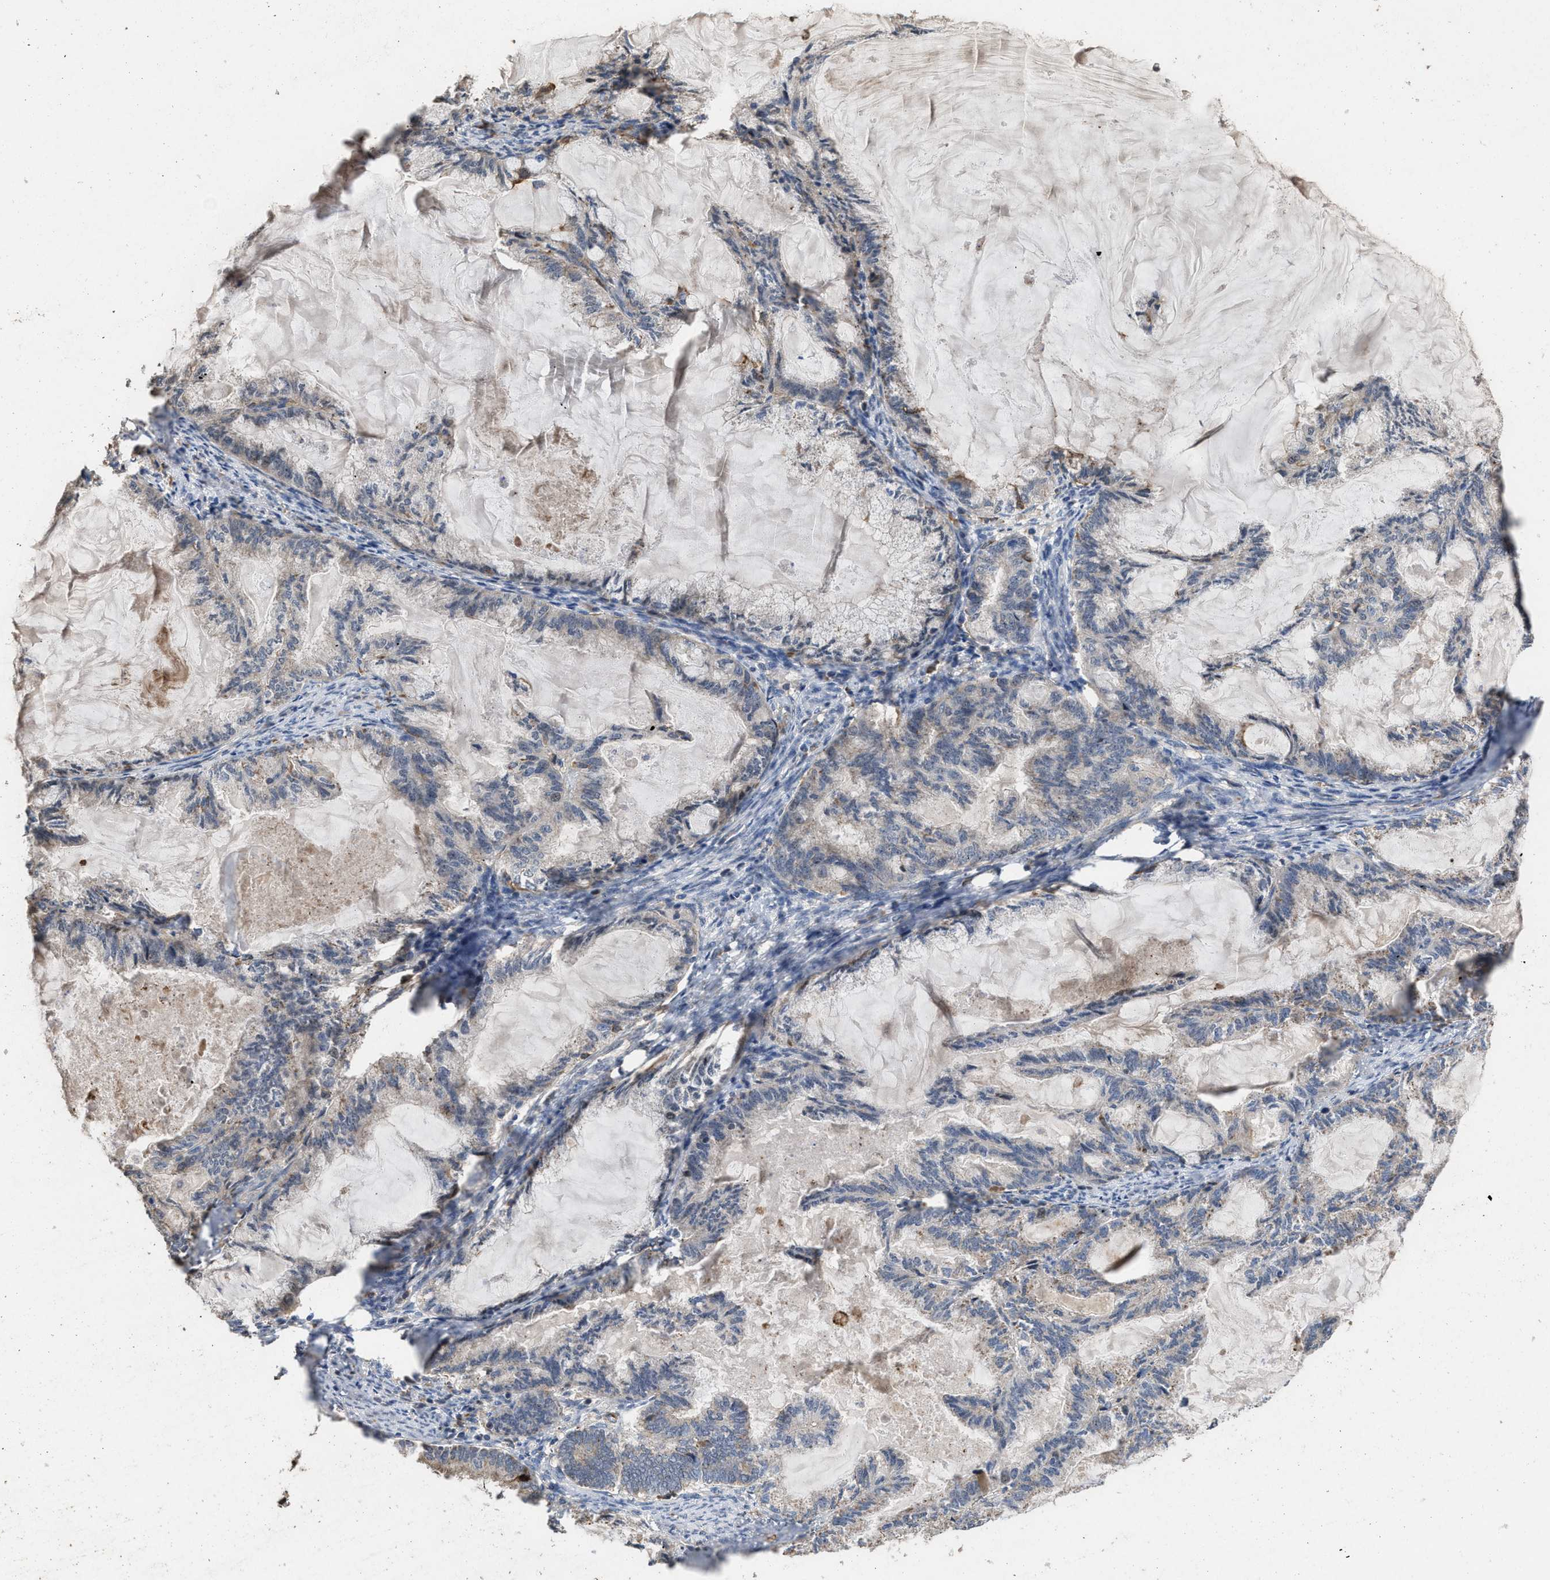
{"staining": {"intensity": "weak", "quantity": "<25%", "location": "cytoplasmic/membranous"}, "tissue": "endometrial cancer", "cell_type": "Tumor cells", "image_type": "cancer", "snomed": [{"axis": "morphology", "description": "Adenocarcinoma, NOS"}, {"axis": "topography", "description": "Endometrium"}], "caption": "High magnification brightfield microscopy of adenocarcinoma (endometrial) stained with DAB (3,3'-diaminobenzidine) (brown) and counterstained with hematoxylin (blue): tumor cells show no significant positivity.", "gene": "TDRKH", "patient": {"sex": "female", "age": 86}}